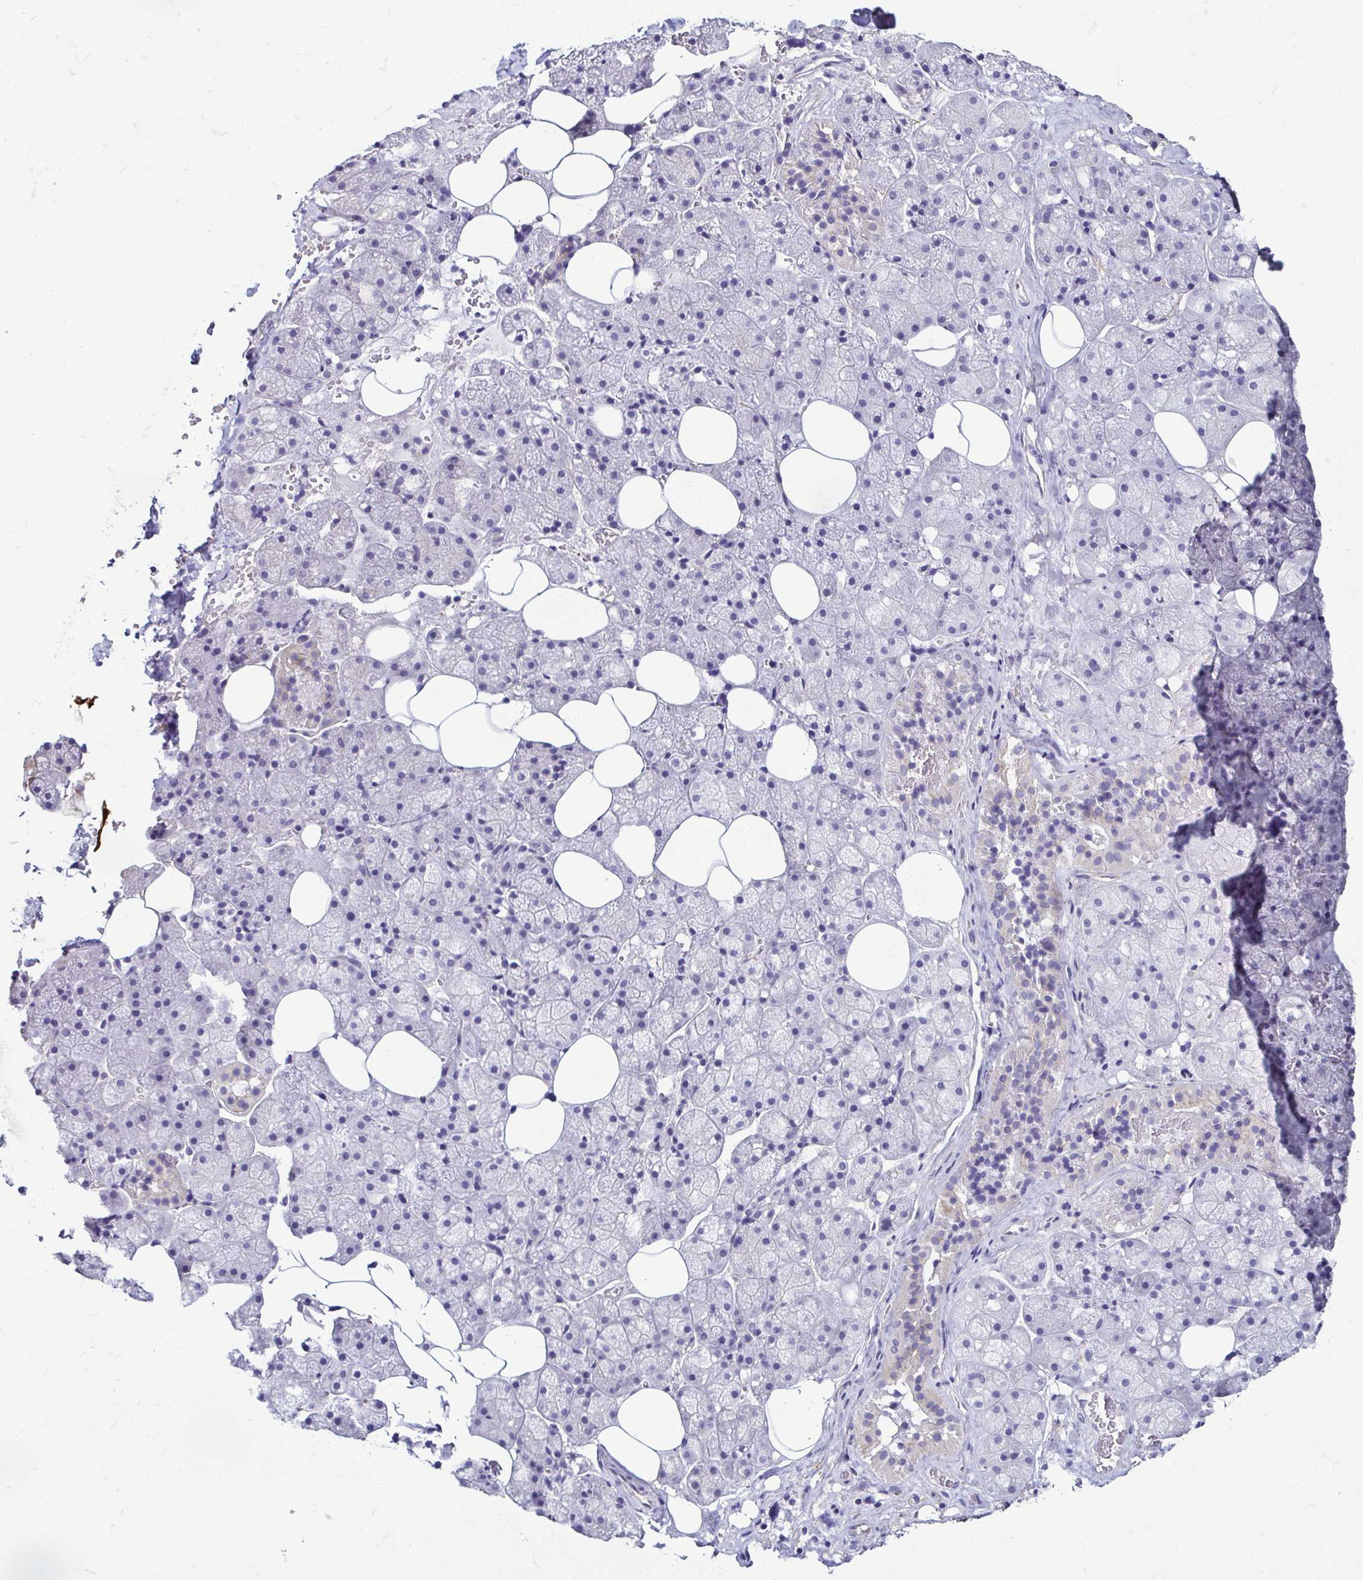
{"staining": {"intensity": "weak", "quantity": "<25%", "location": "cytoplasmic/membranous"}, "tissue": "salivary gland", "cell_type": "Glandular cells", "image_type": "normal", "snomed": [{"axis": "morphology", "description": "Normal tissue, NOS"}, {"axis": "topography", "description": "Salivary gland"}, {"axis": "topography", "description": "Peripheral nerve tissue"}], "caption": "This is a micrograph of immunohistochemistry (IHC) staining of normal salivary gland, which shows no expression in glandular cells. (Stains: DAB (3,3'-diaminobenzidine) immunohistochemistry (IHC) with hematoxylin counter stain, Microscopy: brightfield microscopy at high magnification).", "gene": "CASP14", "patient": {"sex": "male", "age": 38}}